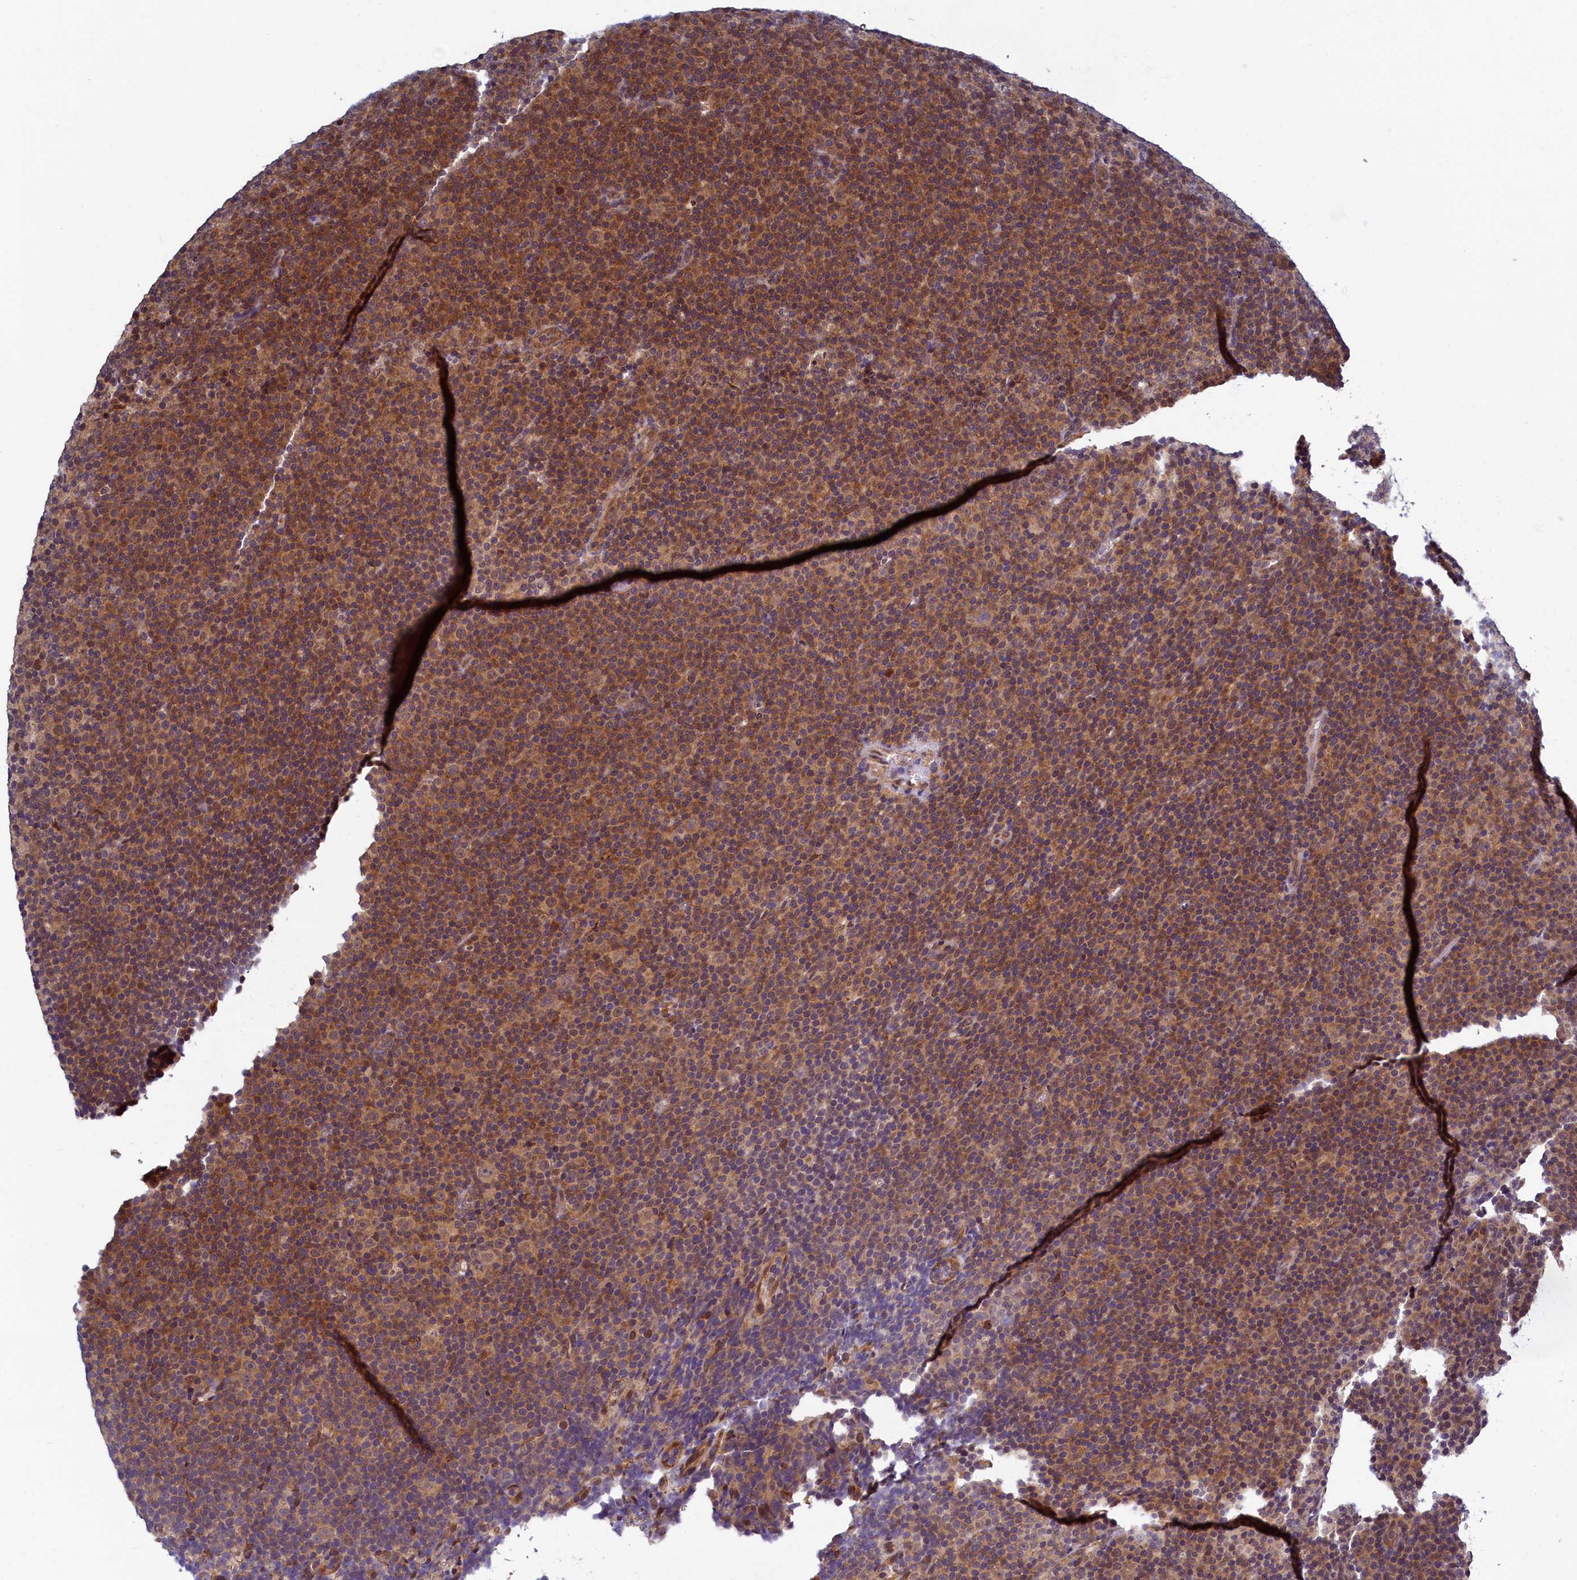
{"staining": {"intensity": "weak", "quantity": ">75%", "location": "cytoplasmic/membranous,nuclear"}, "tissue": "lymphoma", "cell_type": "Tumor cells", "image_type": "cancer", "snomed": [{"axis": "morphology", "description": "Malignant lymphoma, non-Hodgkin's type, Low grade"}, {"axis": "topography", "description": "Lymph node"}], "caption": "IHC staining of lymphoma, which shows low levels of weak cytoplasmic/membranous and nuclear expression in about >75% of tumor cells indicating weak cytoplasmic/membranous and nuclear protein positivity. The staining was performed using DAB (brown) for protein detection and nuclei were counterstained in hematoxylin (blue).", "gene": "SLC16A14", "patient": {"sex": "female", "age": 67}}